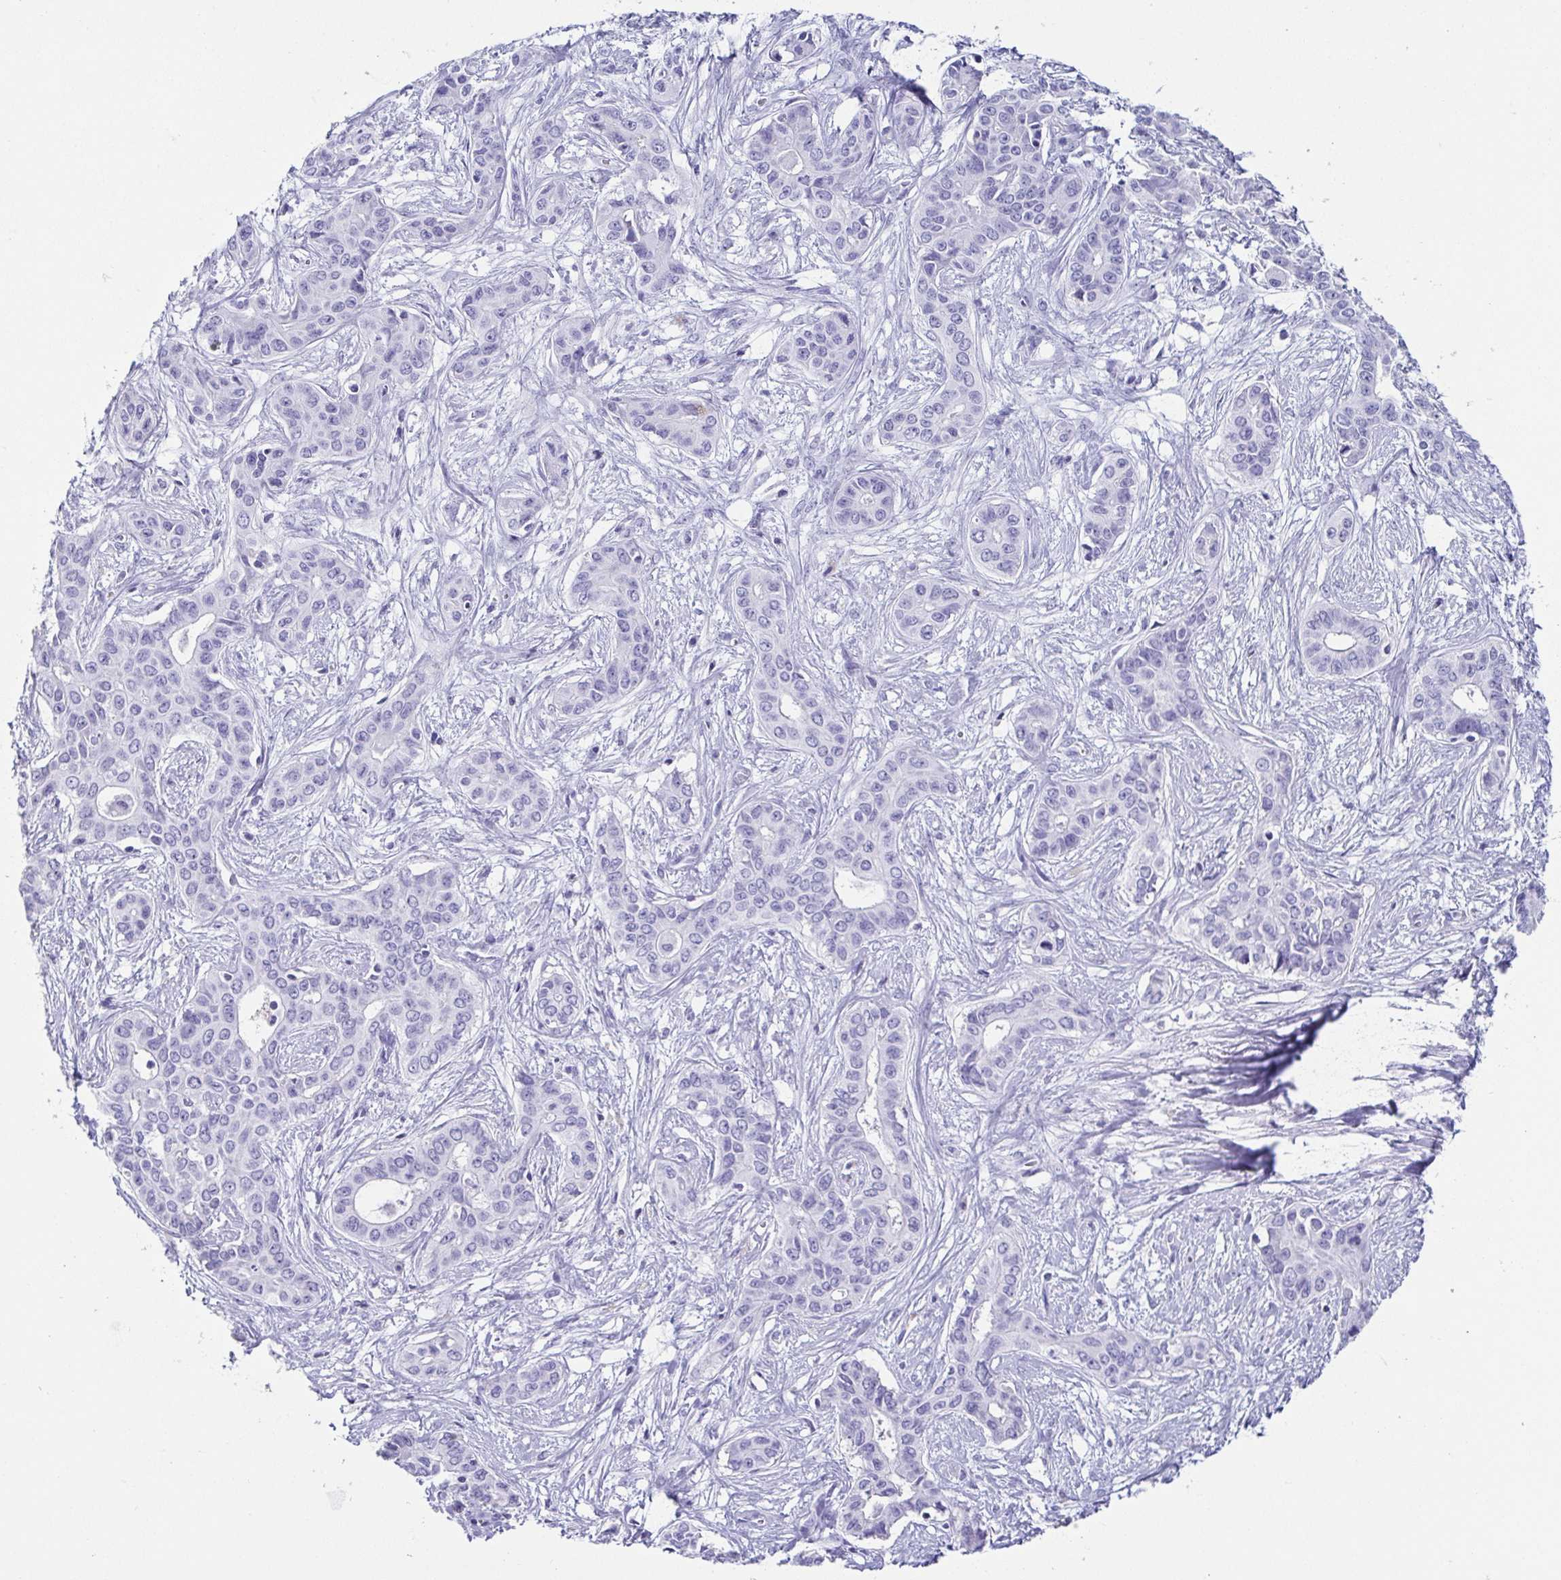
{"staining": {"intensity": "negative", "quantity": "none", "location": "none"}, "tissue": "liver cancer", "cell_type": "Tumor cells", "image_type": "cancer", "snomed": [{"axis": "morphology", "description": "Cholangiocarcinoma"}, {"axis": "topography", "description": "Liver"}], "caption": "This micrograph is of cholangiocarcinoma (liver) stained with immunohistochemistry (IHC) to label a protein in brown with the nuclei are counter-stained blue. There is no positivity in tumor cells. The staining was performed using DAB (3,3'-diaminobenzidine) to visualize the protein expression in brown, while the nuclei were stained in blue with hematoxylin (Magnification: 20x).", "gene": "CD164L2", "patient": {"sex": "female", "age": 65}}